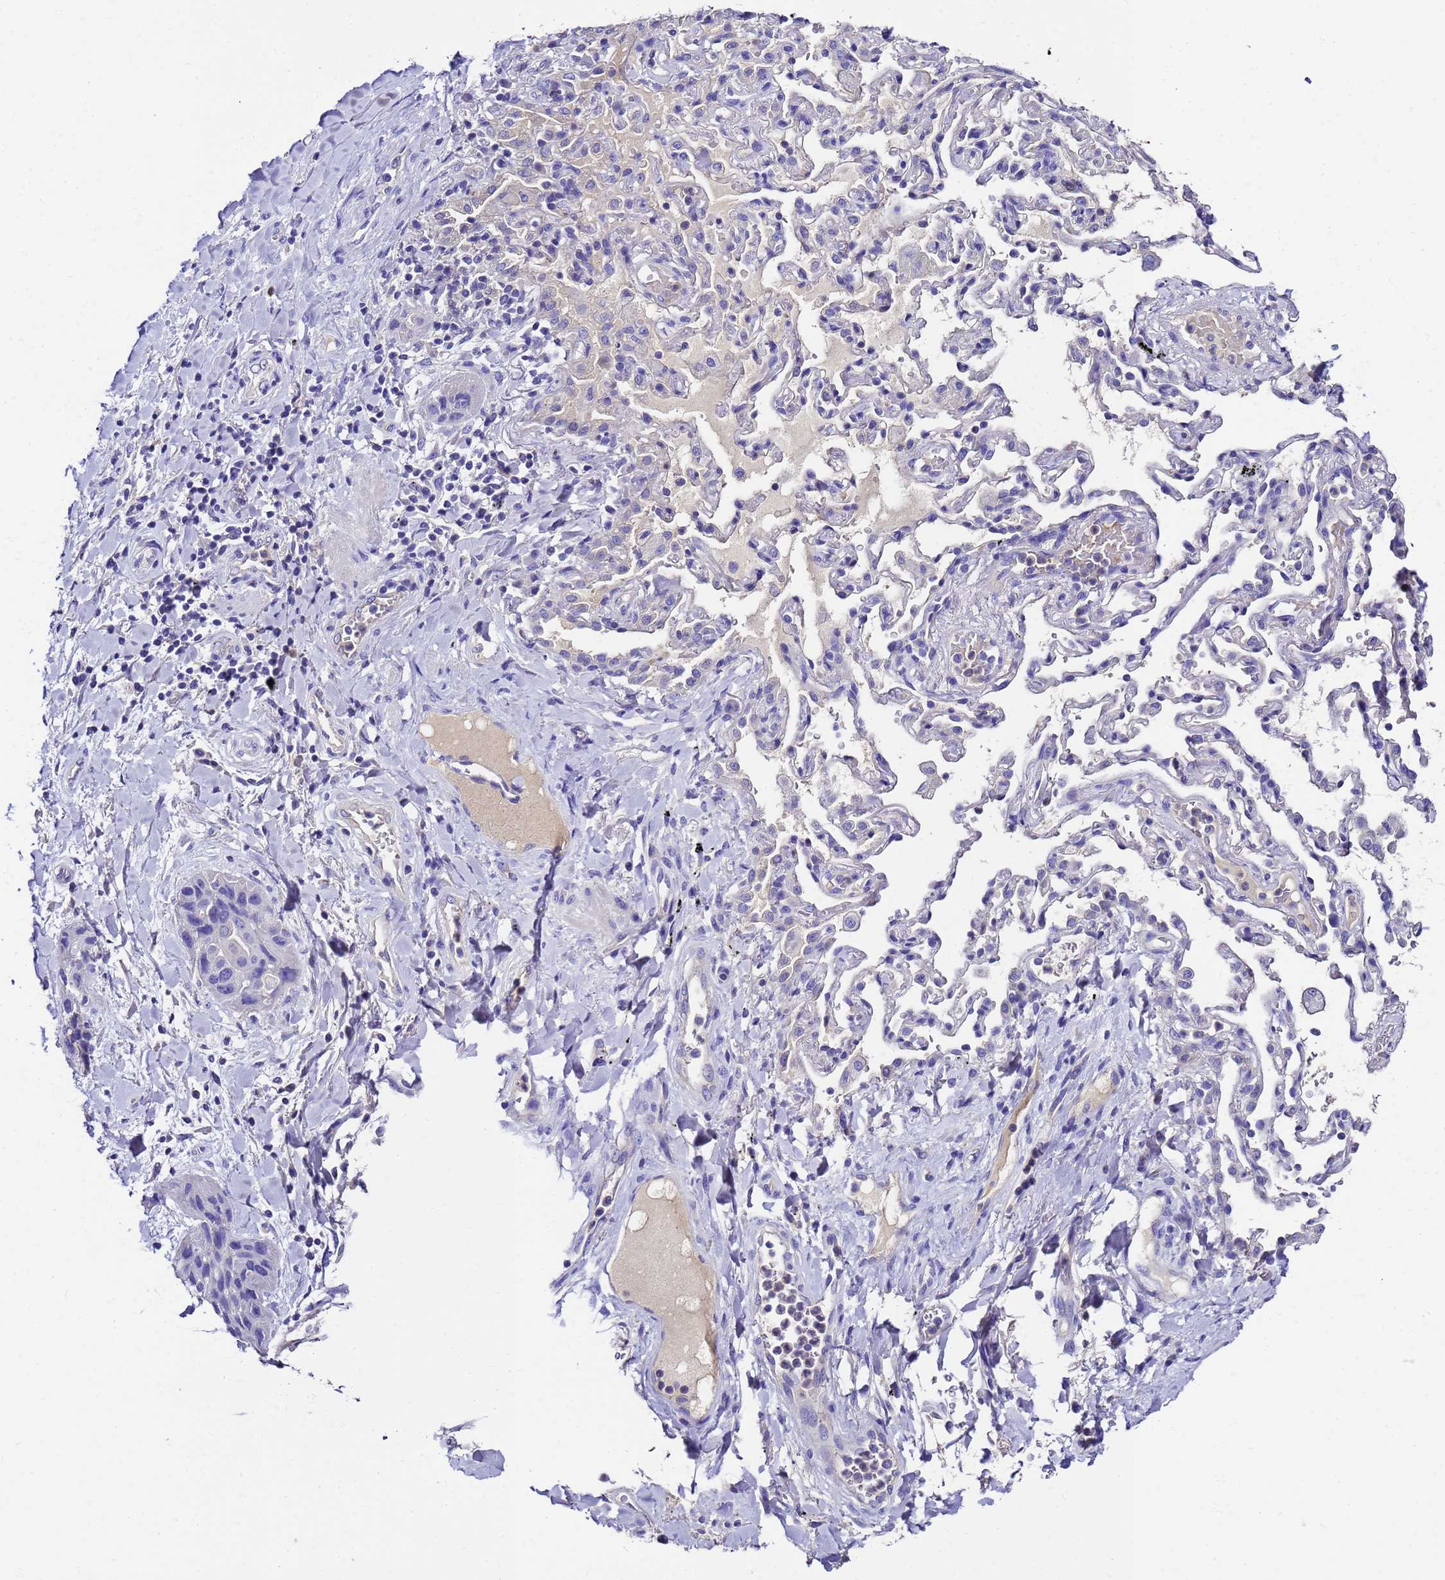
{"staining": {"intensity": "negative", "quantity": "none", "location": "none"}, "tissue": "lung cancer", "cell_type": "Tumor cells", "image_type": "cancer", "snomed": [{"axis": "morphology", "description": "Squamous cell carcinoma, NOS"}, {"axis": "topography", "description": "Lung"}], "caption": "Micrograph shows no protein expression in tumor cells of lung cancer tissue. Nuclei are stained in blue.", "gene": "UGT2A1", "patient": {"sex": "female", "age": 70}}